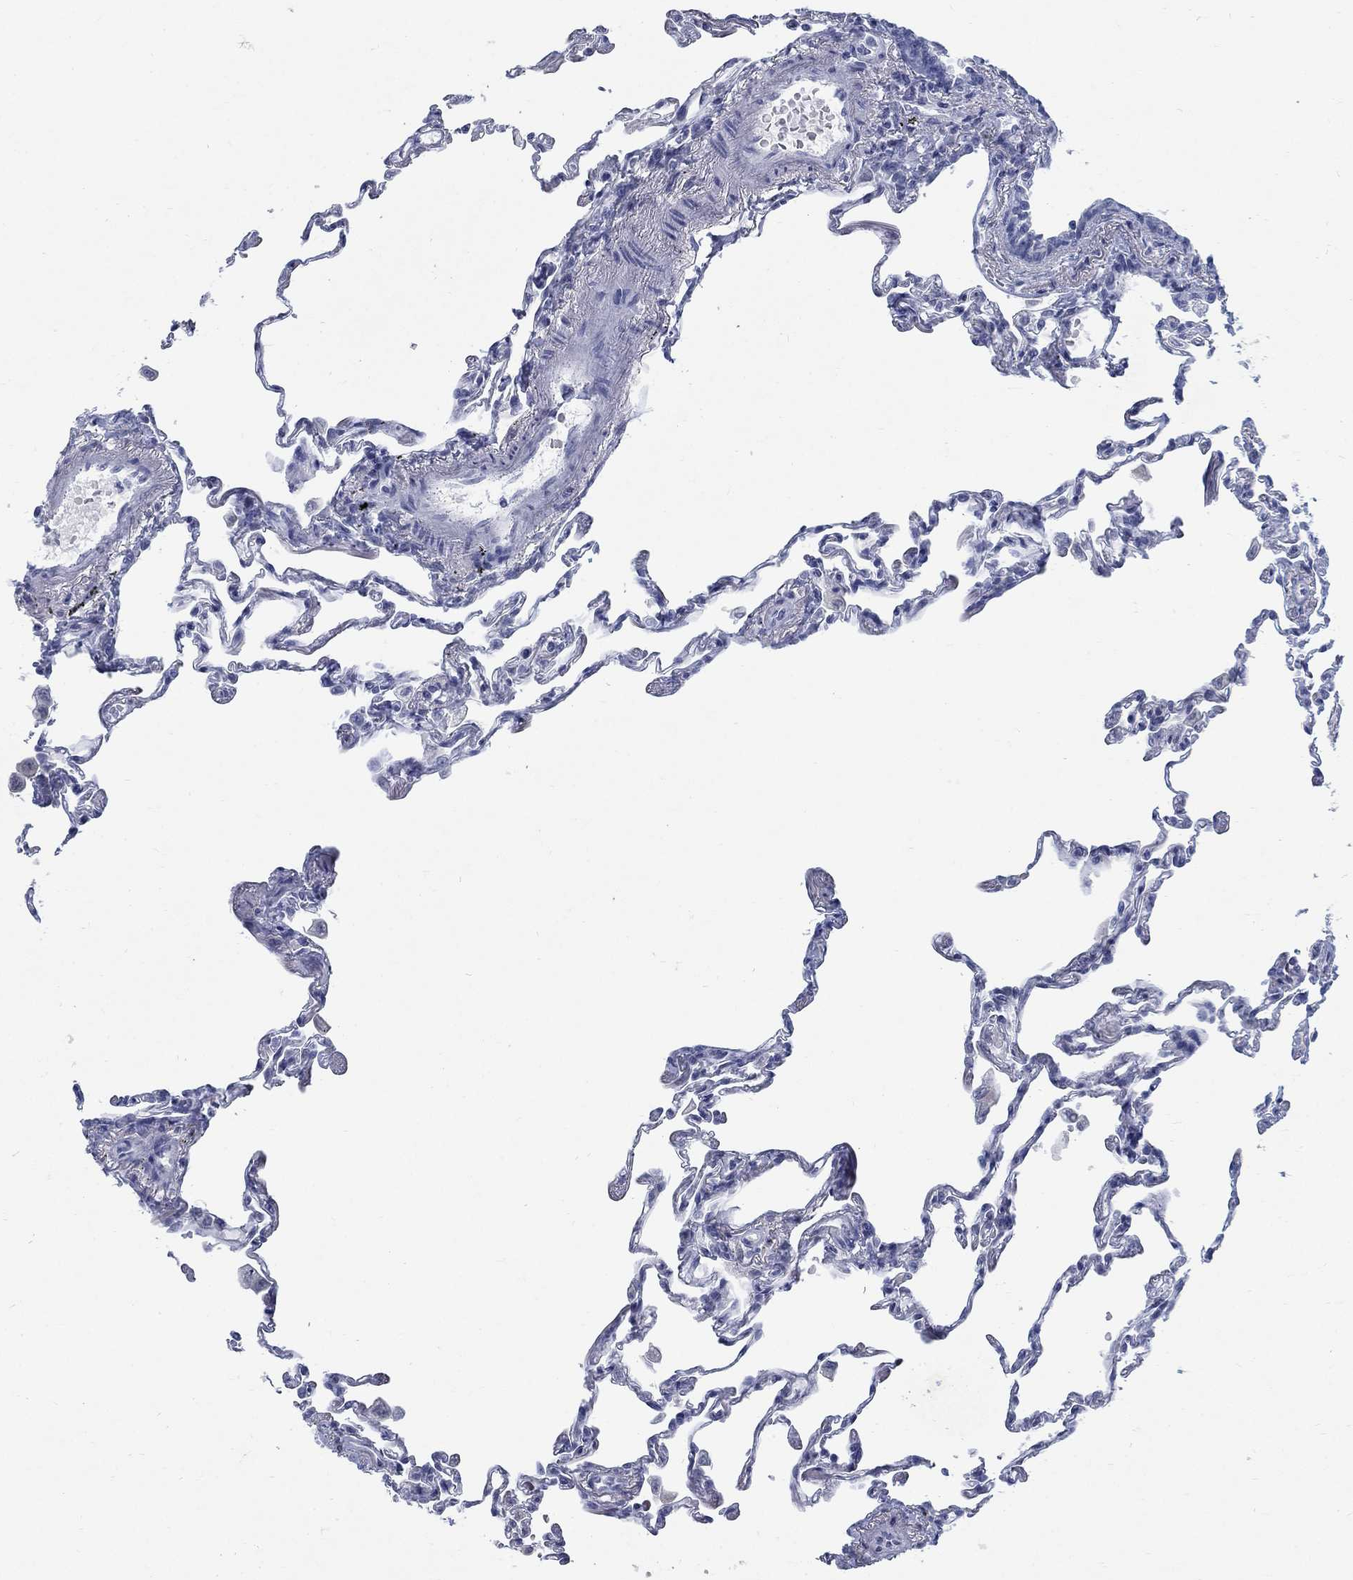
{"staining": {"intensity": "negative", "quantity": "none", "location": "none"}, "tissue": "lung", "cell_type": "Alveolar cells", "image_type": "normal", "snomed": [{"axis": "morphology", "description": "Normal tissue, NOS"}, {"axis": "topography", "description": "Lung"}], "caption": "High power microscopy photomicrograph of an immunohistochemistry image of unremarkable lung, revealing no significant expression in alveolar cells.", "gene": "RFTN2", "patient": {"sex": "female", "age": 57}}